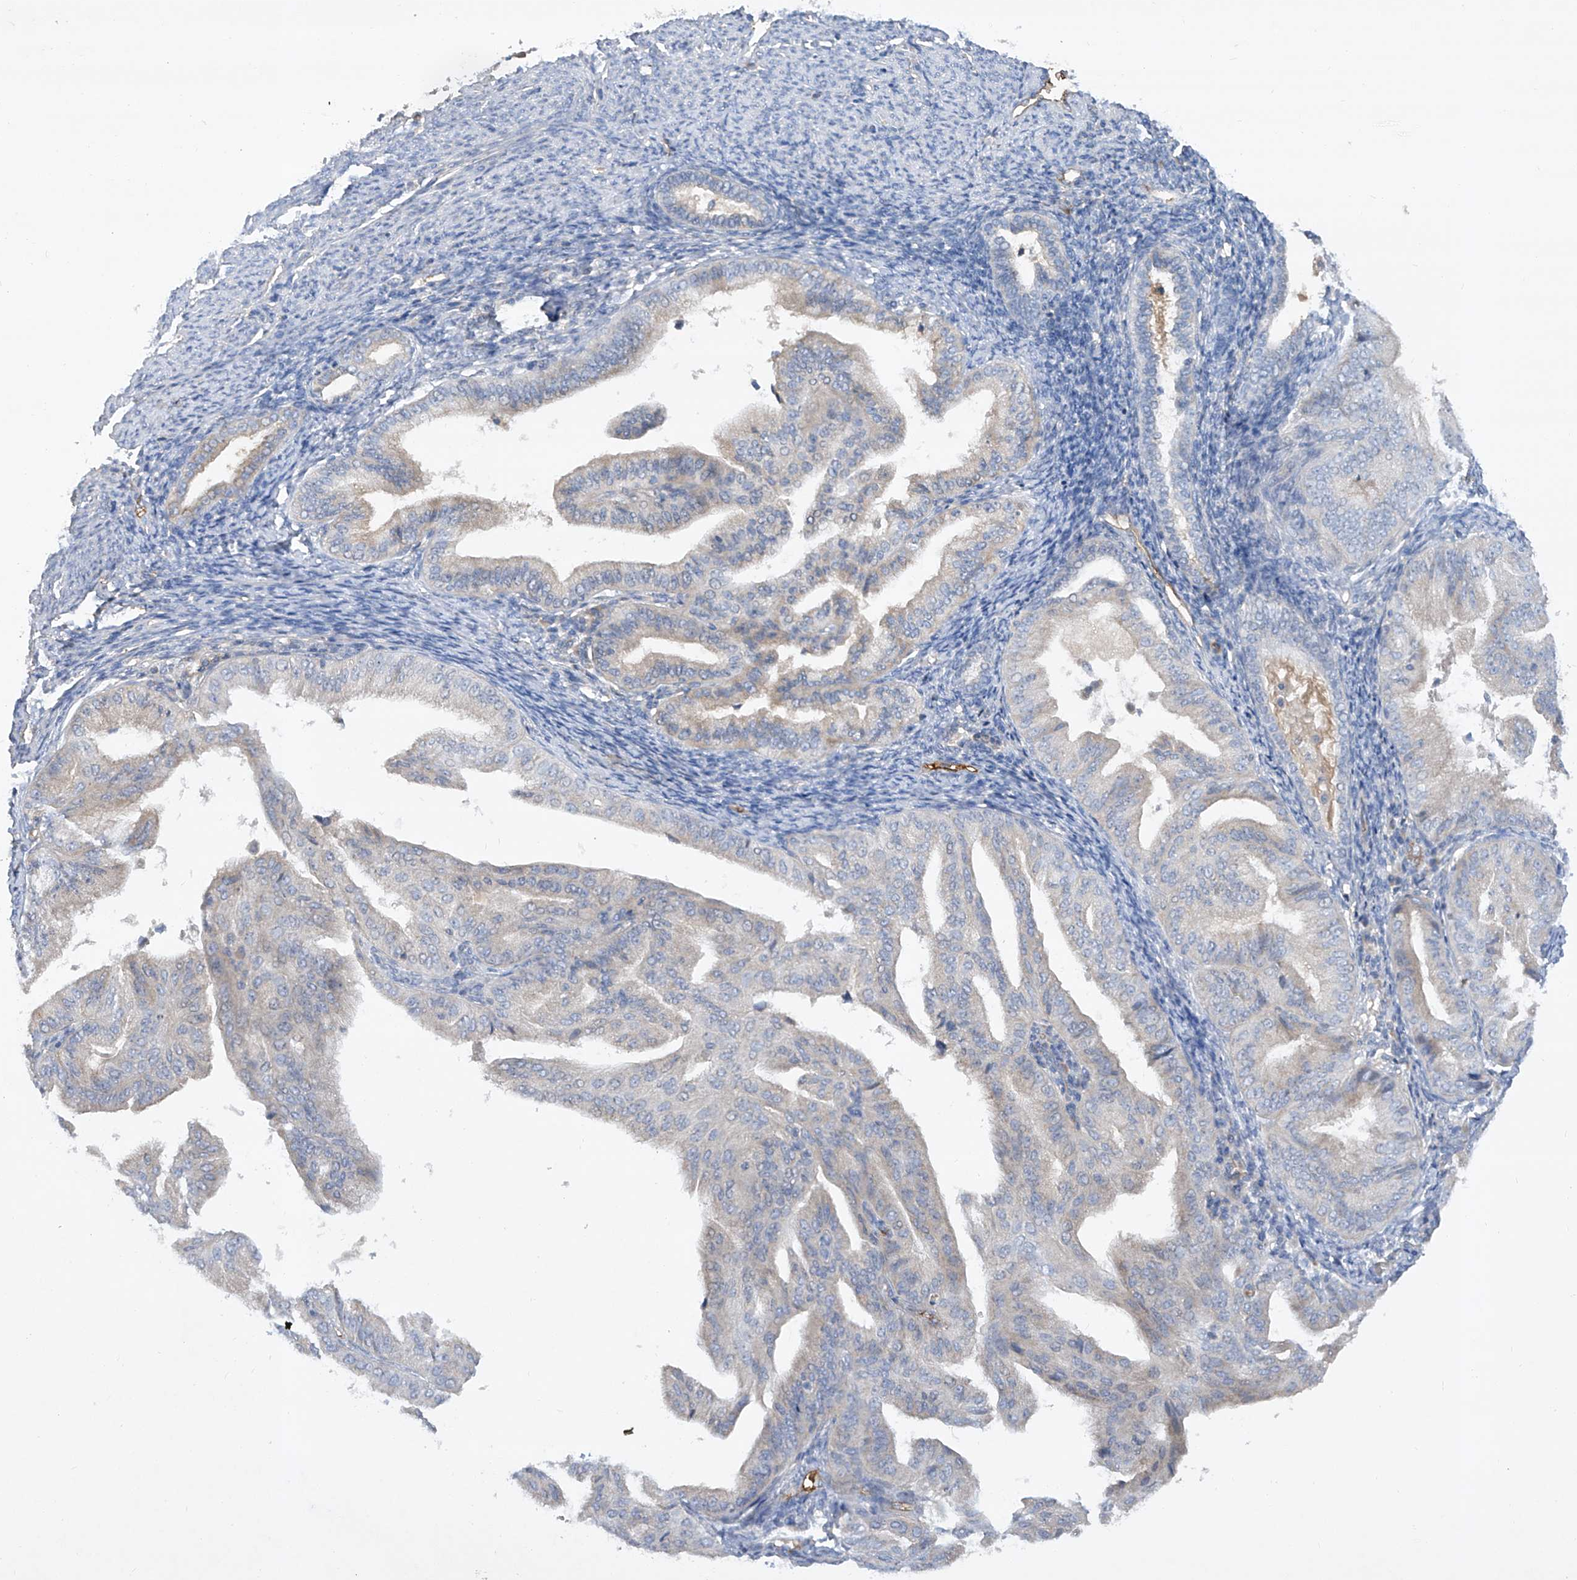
{"staining": {"intensity": "negative", "quantity": "none", "location": "none"}, "tissue": "endometrial cancer", "cell_type": "Tumor cells", "image_type": "cancer", "snomed": [{"axis": "morphology", "description": "Adenocarcinoma, NOS"}, {"axis": "topography", "description": "Endometrium"}], "caption": "Human endometrial adenocarcinoma stained for a protein using IHC displays no positivity in tumor cells.", "gene": "HAS3", "patient": {"sex": "female", "age": 58}}